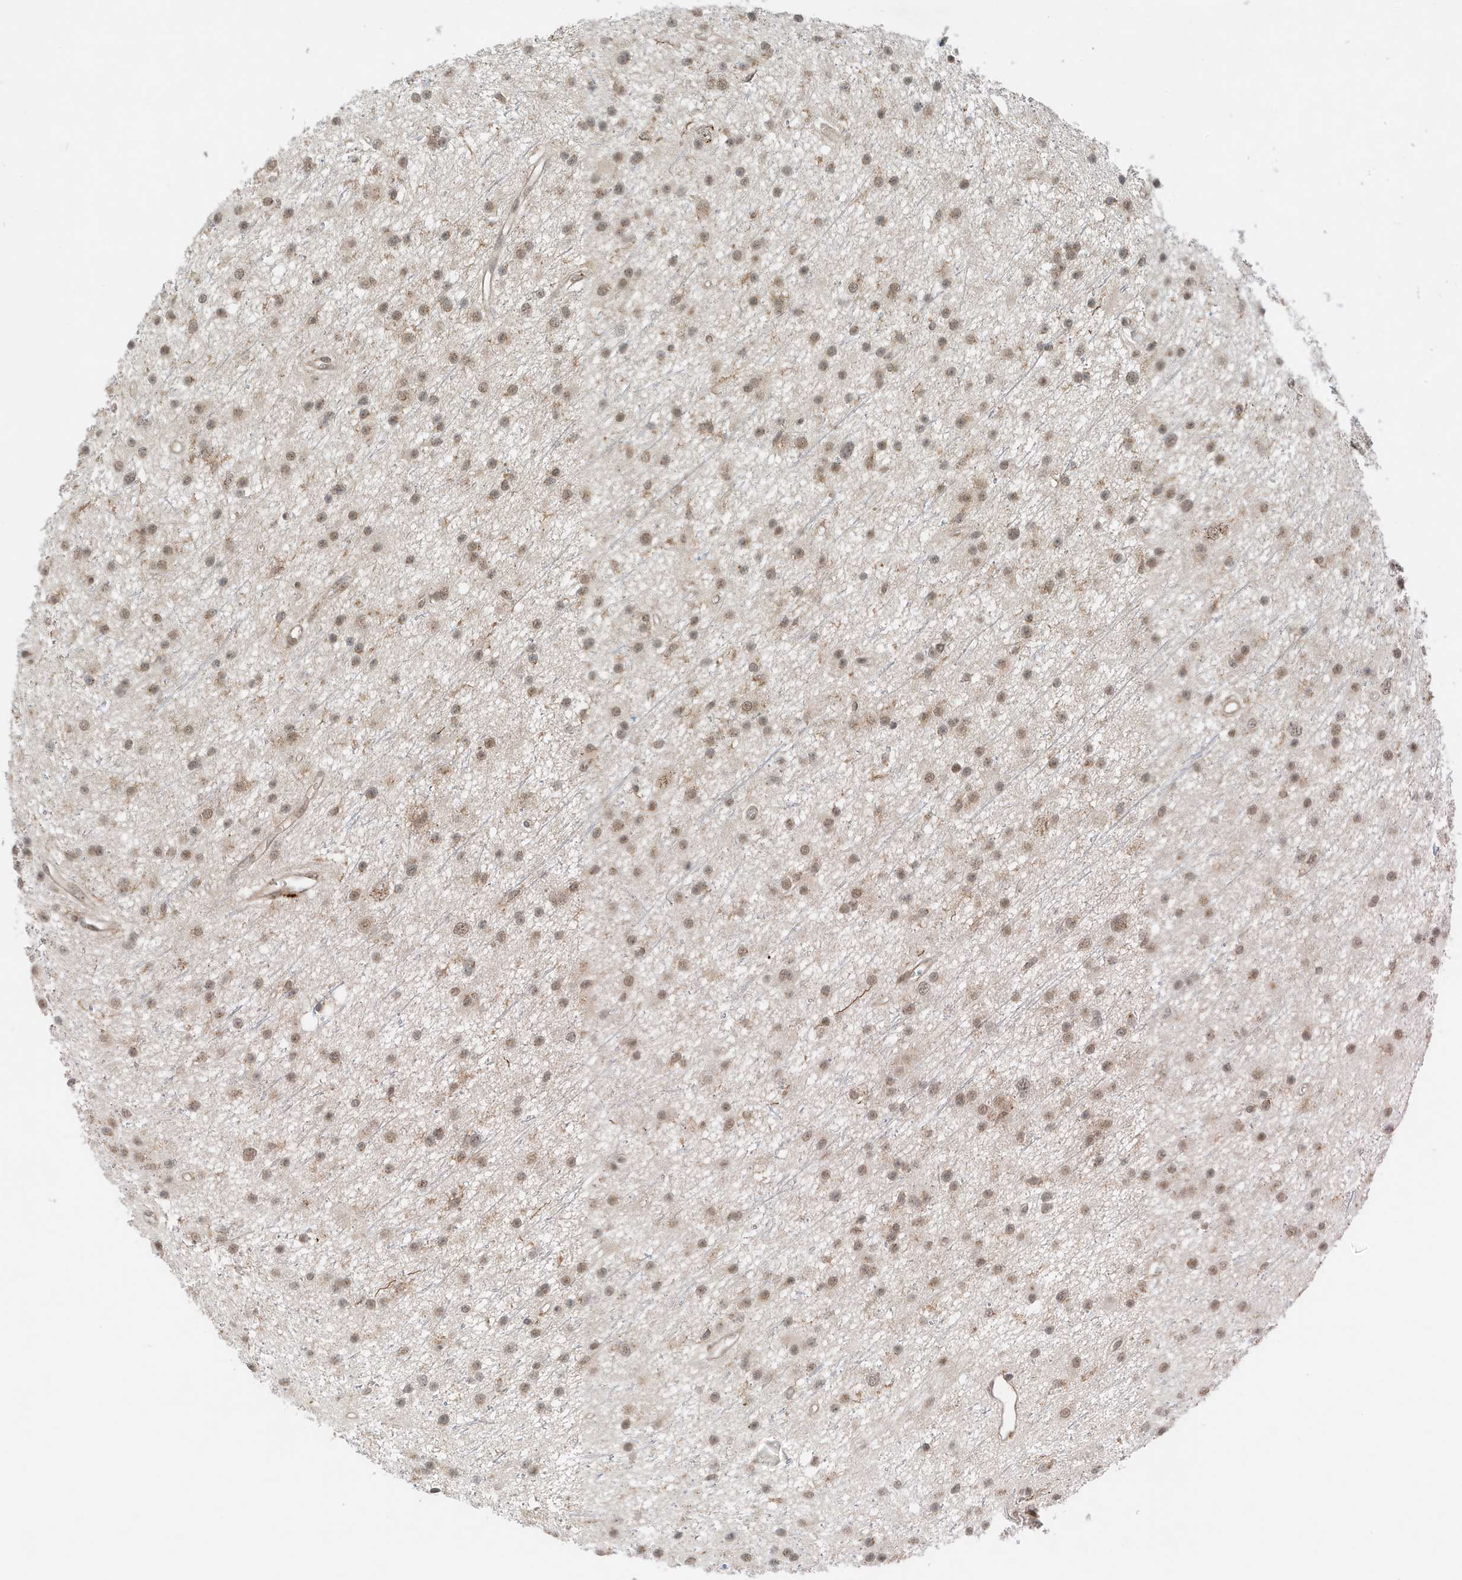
{"staining": {"intensity": "moderate", "quantity": ">75%", "location": "cytoplasmic/membranous,nuclear"}, "tissue": "glioma", "cell_type": "Tumor cells", "image_type": "cancer", "snomed": [{"axis": "morphology", "description": "Glioma, malignant, Low grade"}, {"axis": "topography", "description": "Cerebral cortex"}], "caption": "A micrograph of glioma stained for a protein shows moderate cytoplasmic/membranous and nuclear brown staining in tumor cells.", "gene": "TATDN3", "patient": {"sex": "female", "age": 39}}